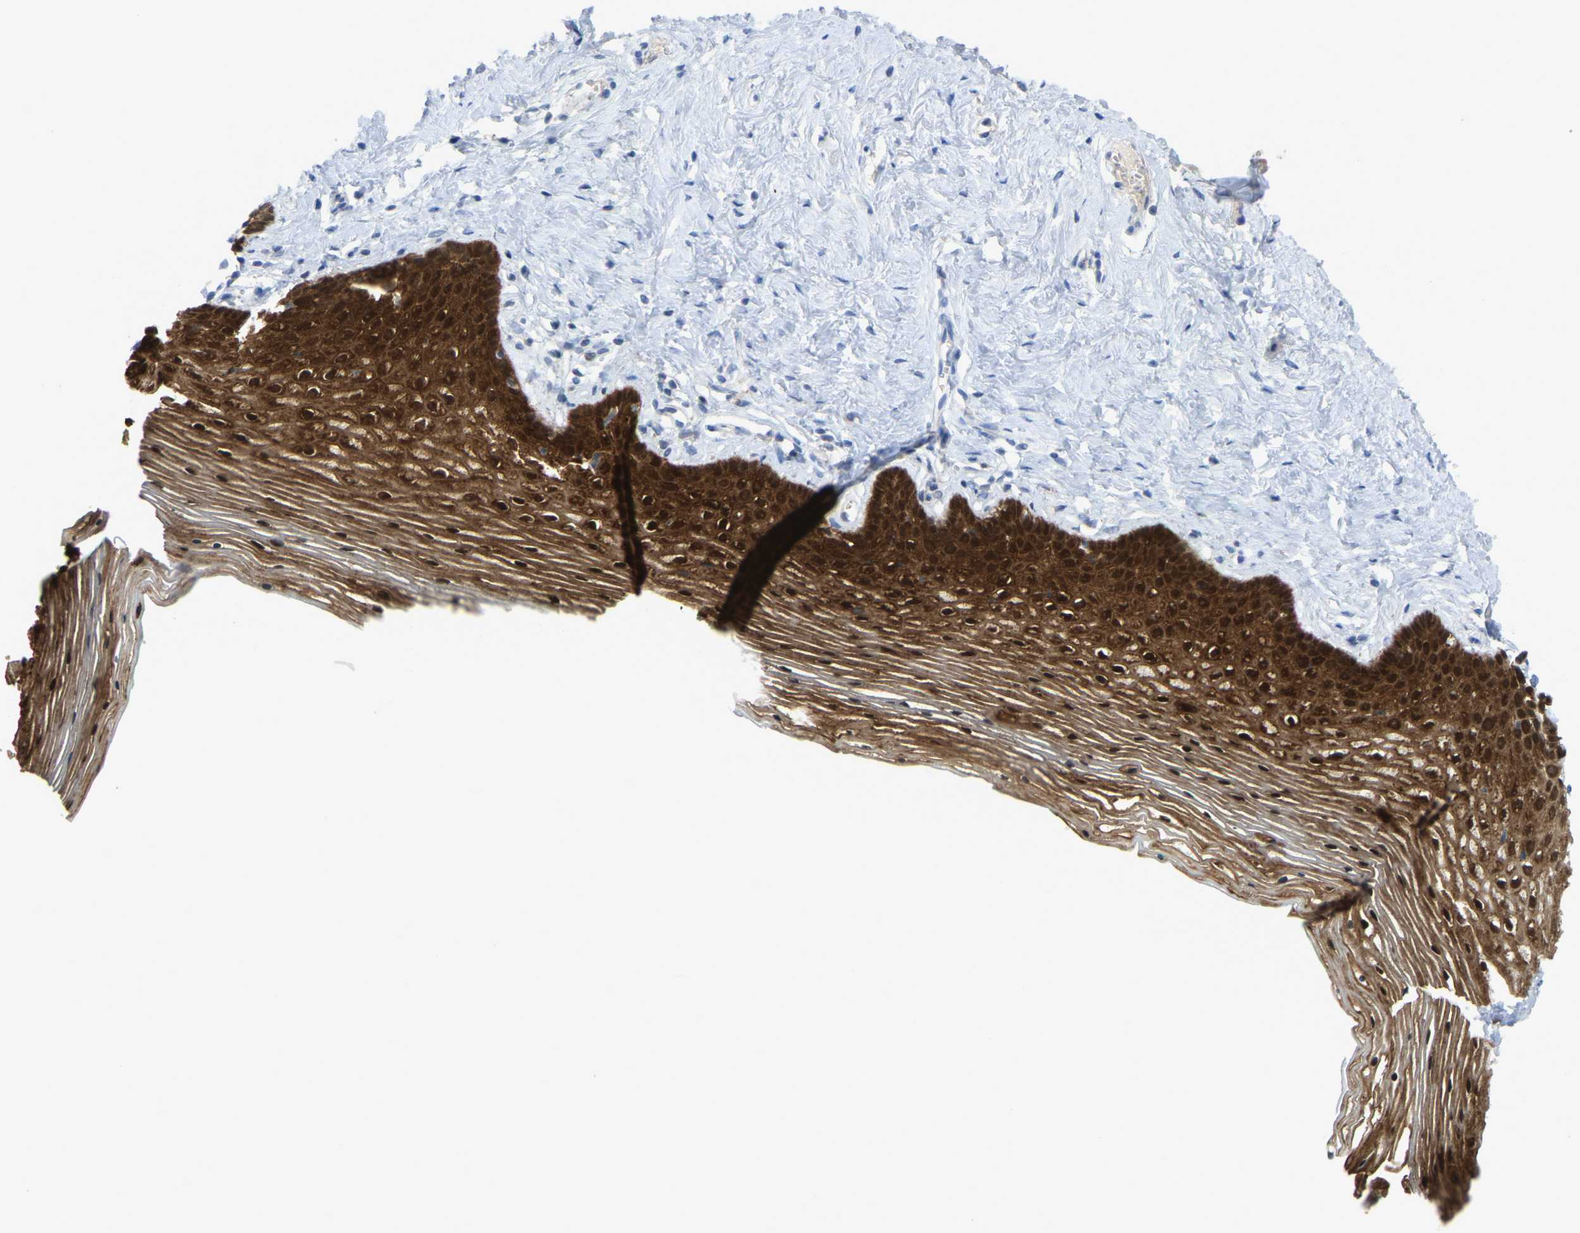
{"staining": {"intensity": "strong", "quantity": ">75%", "location": "cytoplasmic/membranous"}, "tissue": "vagina", "cell_type": "Squamous epithelial cells", "image_type": "normal", "snomed": [{"axis": "morphology", "description": "Normal tissue, NOS"}, {"axis": "topography", "description": "Vagina"}], "caption": "Vagina was stained to show a protein in brown. There is high levels of strong cytoplasmic/membranous expression in approximately >75% of squamous epithelial cells. (Stains: DAB (3,3'-diaminobenzidine) in brown, nuclei in blue, Microscopy: brightfield microscopy at high magnification).", "gene": "SERPINB5", "patient": {"sex": "female", "age": 32}}